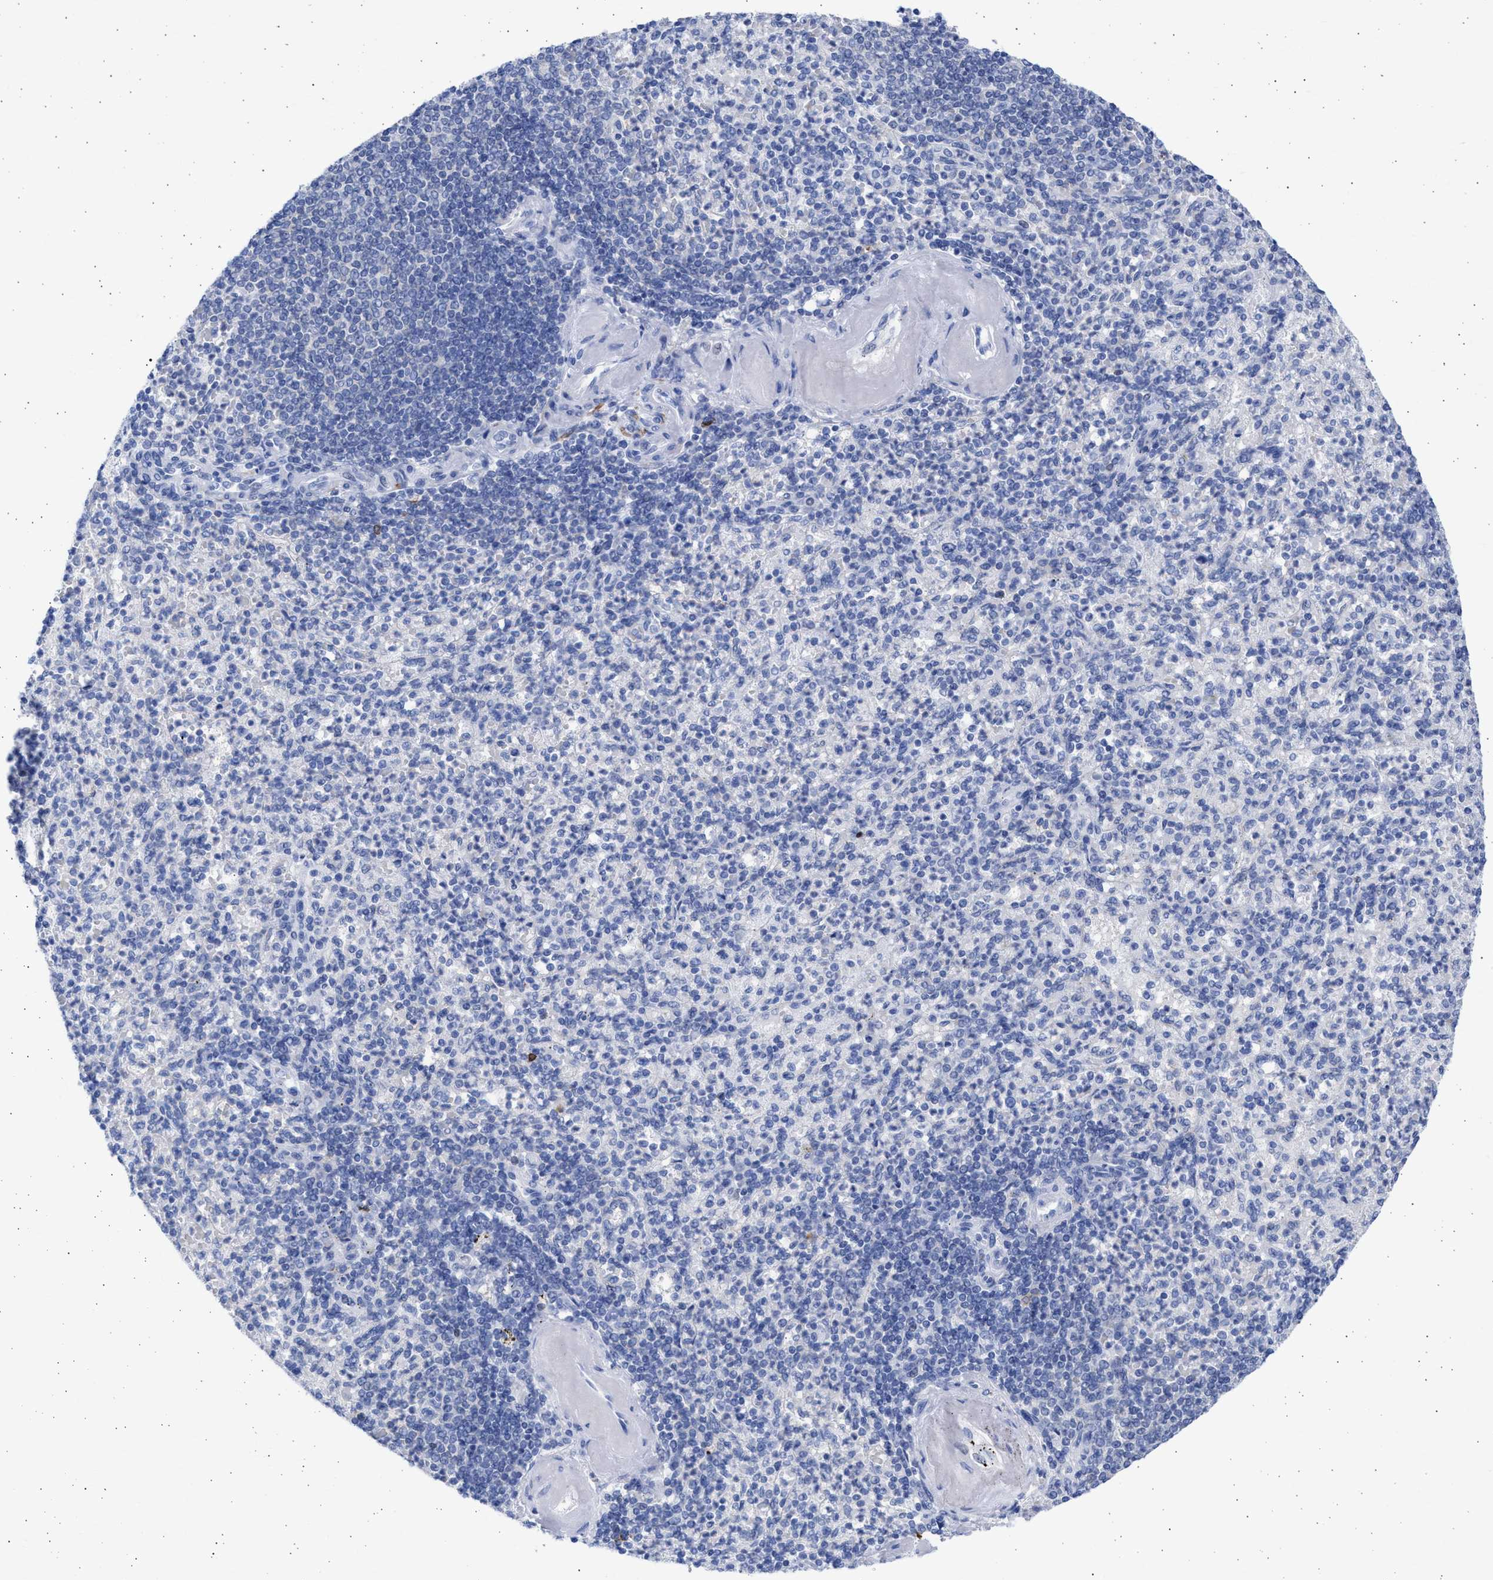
{"staining": {"intensity": "negative", "quantity": "none", "location": "none"}, "tissue": "spleen", "cell_type": "Cells in red pulp", "image_type": "normal", "snomed": [{"axis": "morphology", "description": "Normal tissue, NOS"}, {"axis": "topography", "description": "Spleen"}], "caption": "A high-resolution image shows immunohistochemistry (IHC) staining of unremarkable spleen, which shows no significant staining in cells in red pulp. (Stains: DAB (3,3'-diaminobenzidine) immunohistochemistry with hematoxylin counter stain, Microscopy: brightfield microscopy at high magnification).", "gene": "ALDOC", "patient": {"sex": "female", "age": 74}}